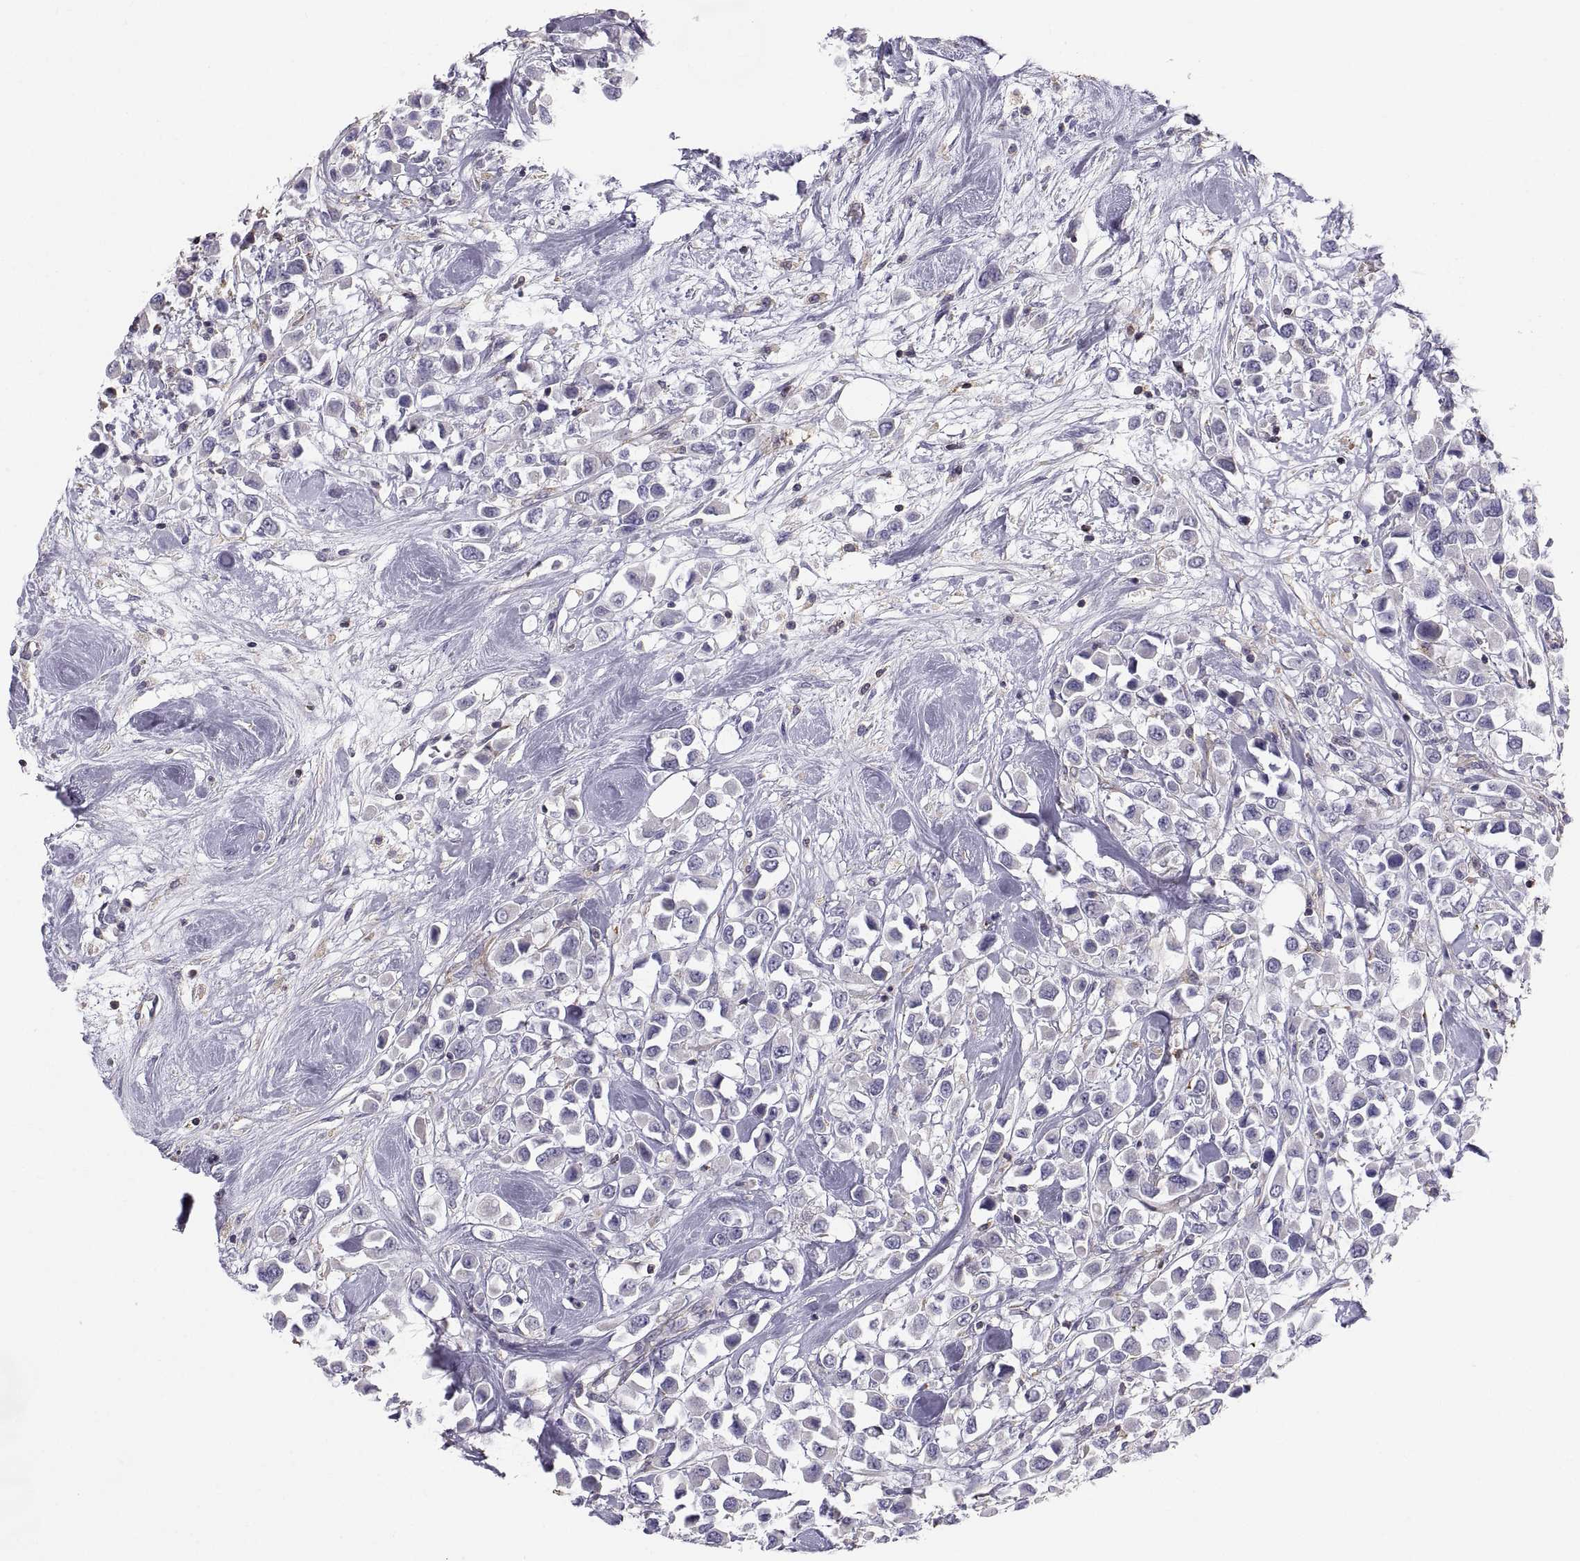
{"staining": {"intensity": "negative", "quantity": "none", "location": "none"}, "tissue": "breast cancer", "cell_type": "Tumor cells", "image_type": "cancer", "snomed": [{"axis": "morphology", "description": "Duct carcinoma"}, {"axis": "topography", "description": "Breast"}], "caption": "This is a micrograph of immunohistochemistry staining of infiltrating ductal carcinoma (breast), which shows no expression in tumor cells. Nuclei are stained in blue.", "gene": "ERO1A", "patient": {"sex": "female", "age": 61}}